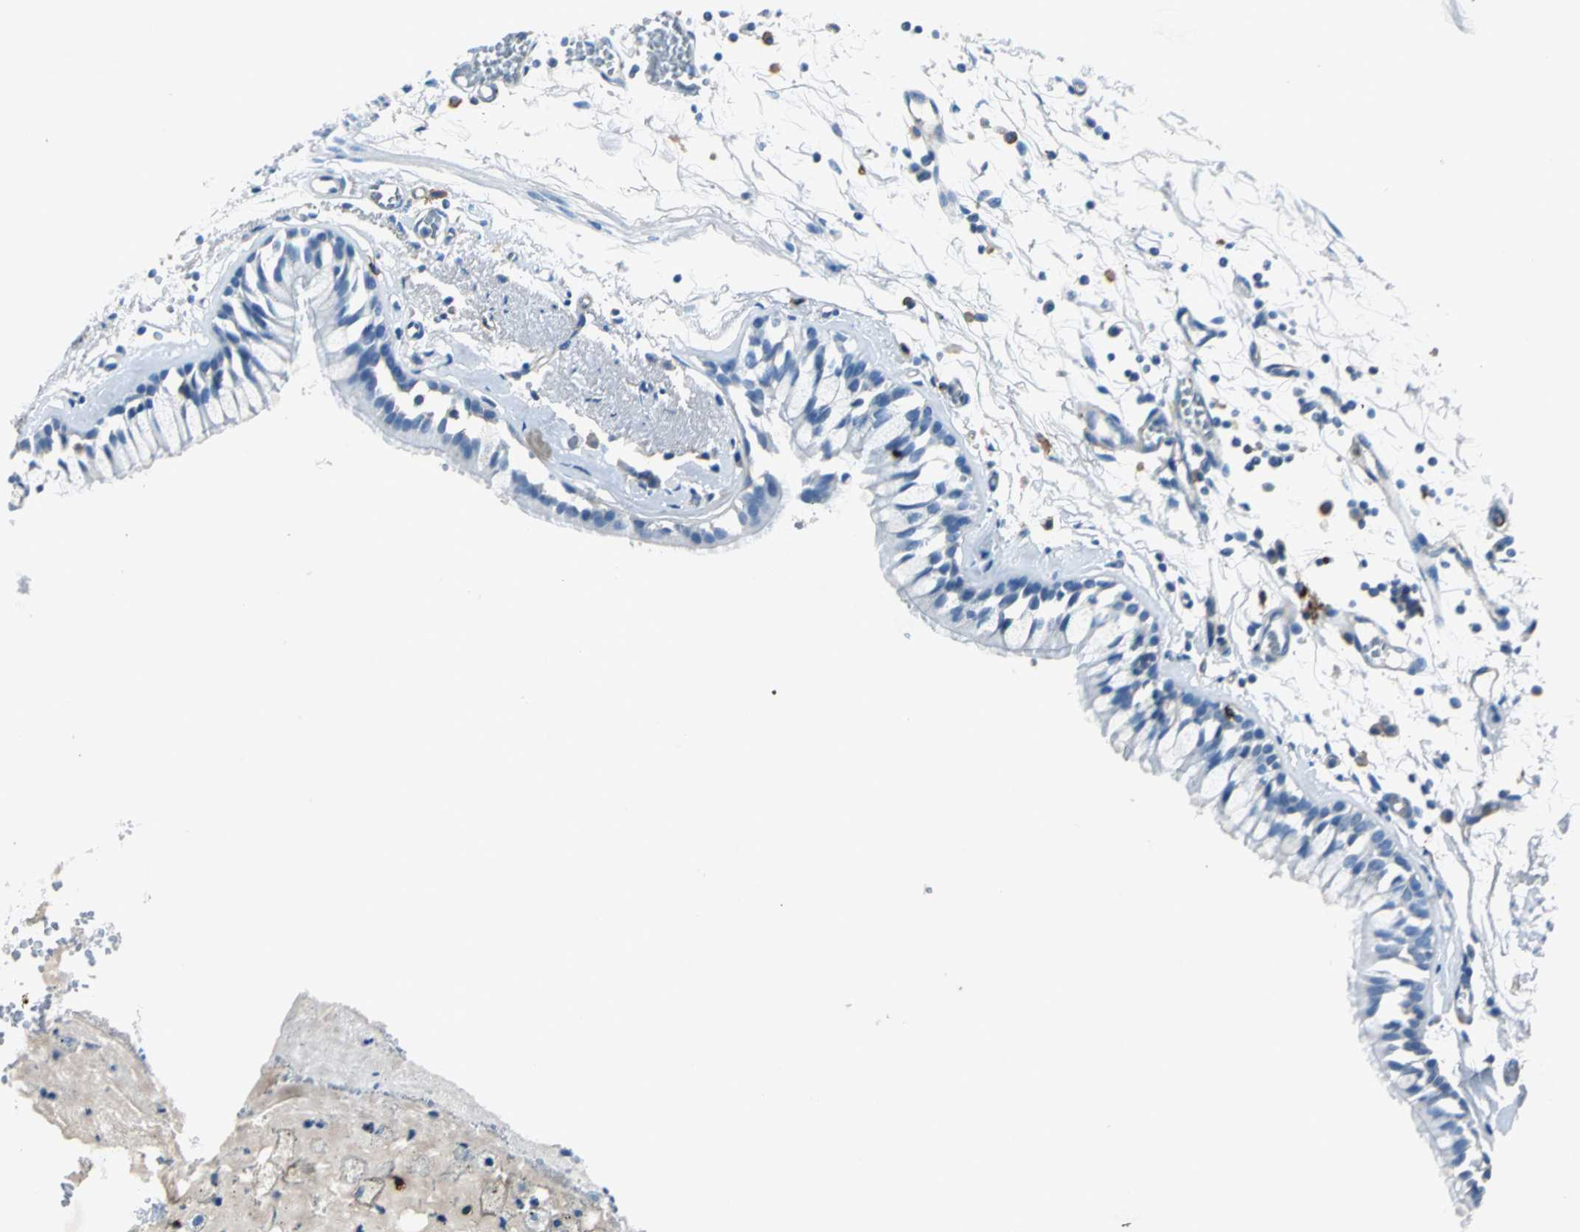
{"staining": {"intensity": "negative", "quantity": "none", "location": "none"}, "tissue": "bronchus", "cell_type": "Respiratory epithelial cells", "image_type": "normal", "snomed": [{"axis": "morphology", "description": "Normal tissue, NOS"}, {"axis": "topography", "description": "Bronchus"}, {"axis": "topography", "description": "Lung"}], "caption": "The image reveals no staining of respiratory epithelial cells in unremarkable bronchus.", "gene": "RPS13", "patient": {"sex": "female", "age": 56}}